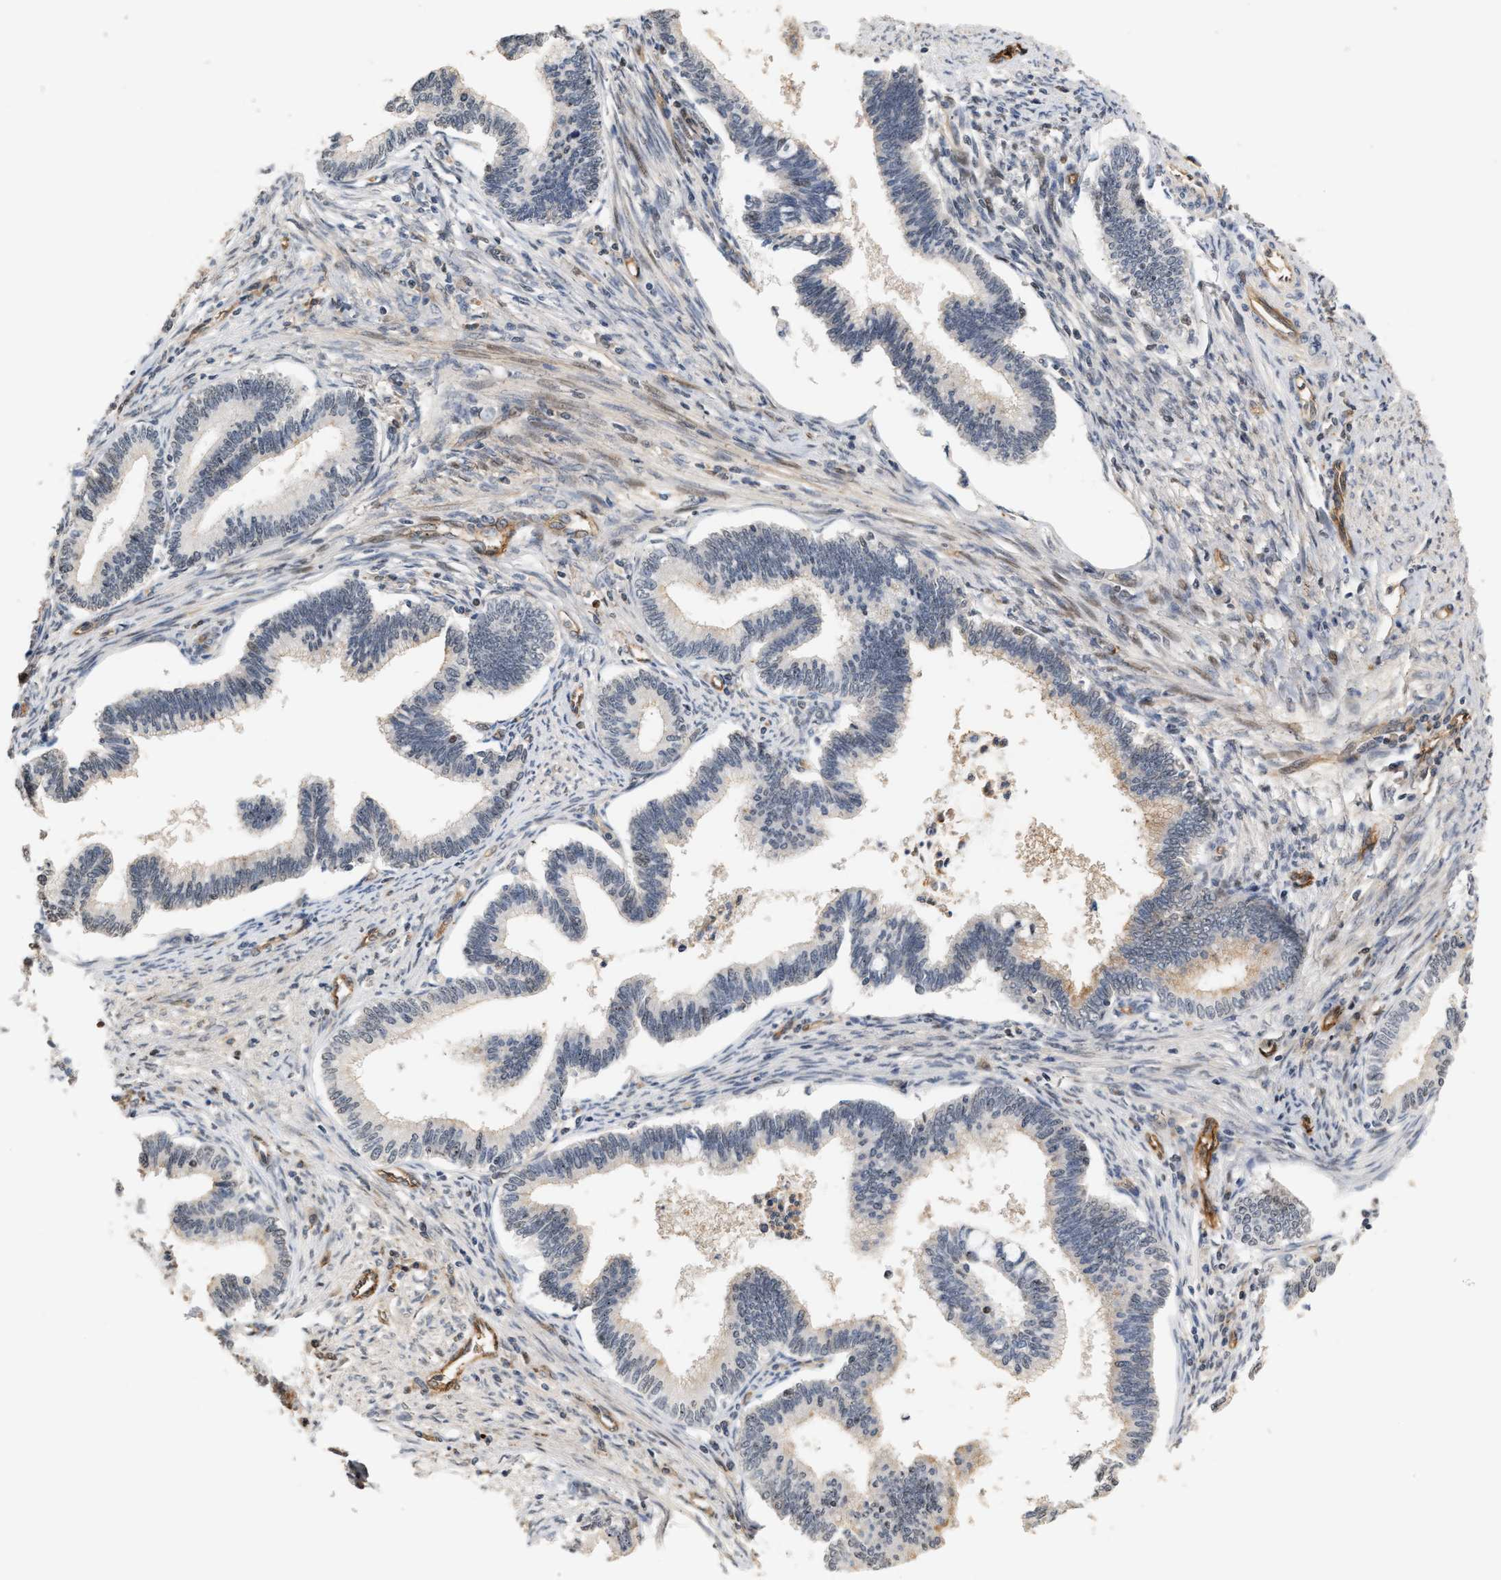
{"staining": {"intensity": "weak", "quantity": "<25%", "location": "cytoplasmic/membranous"}, "tissue": "cervical cancer", "cell_type": "Tumor cells", "image_type": "cancer", "snomed": [{"axis": "morphology", "description": "Adenocarcinoma, NOS"}, {"axis": "topography", "description": "Cervix"}], "caption": "Tumor cells show no significant protein staining in adenocarcinoma (cervical).", "gene": "PLXND1", "patient": {"sex": "female", "age": 36}}